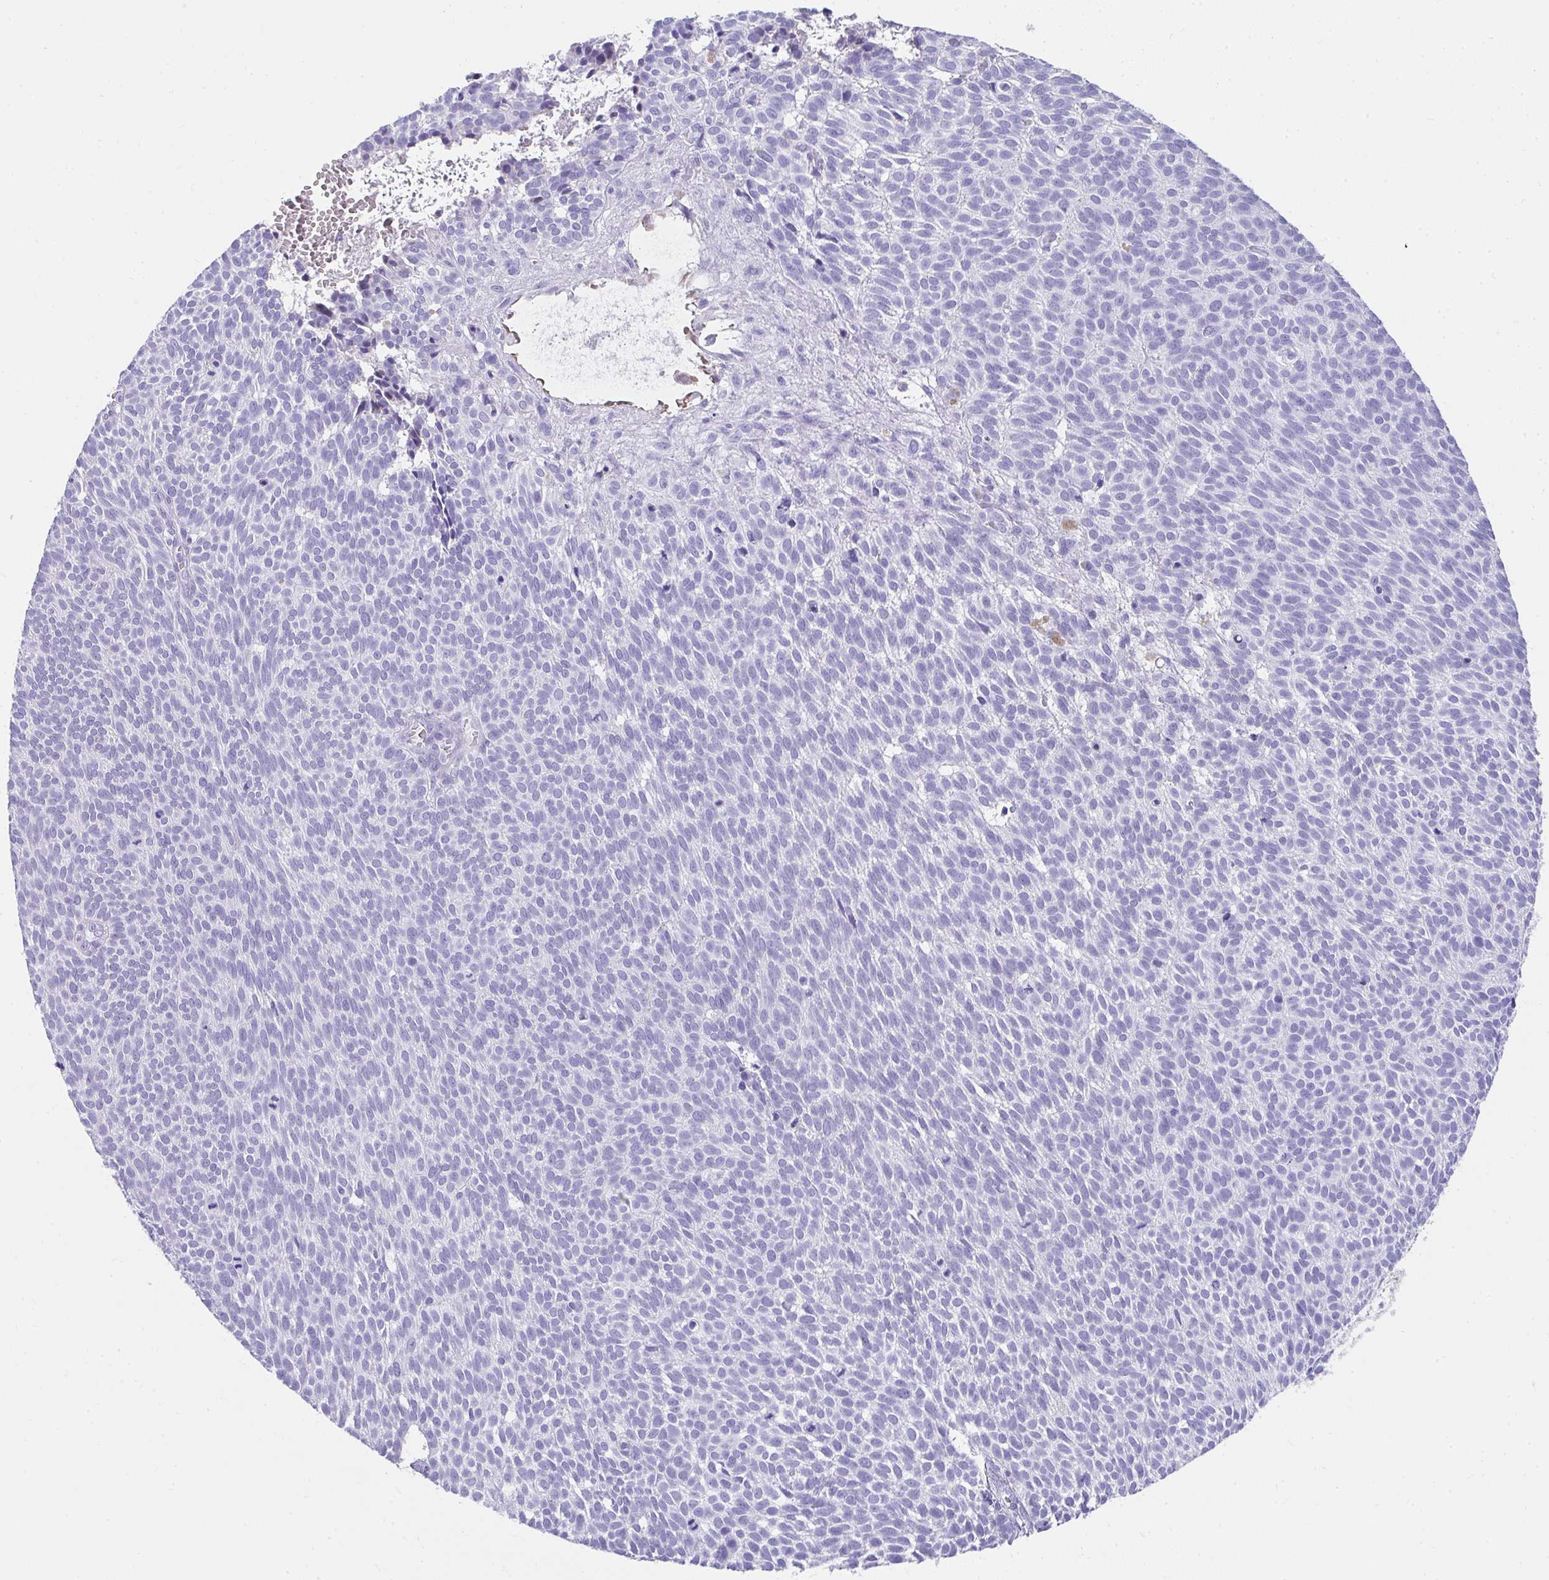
{"staining": {"intensity": "negative", "quantity": "none", "location": "none"}, "tissue": "skin cancer", "cell_type": "Tumor cells", "image_type": "cancer", "snomed": [{"axis": "morphology", "description": "Basal cell carcinoma"}, {"axis": "topography", "description": "Skin"}], "caption": "DAB (3,3'-diaminobenzidine) immunohistochemical staining of skin cancer (basal cell carcinoma) exhibits no significant positivity in tumor cells.", "gene": "TNNT1", "patient": {"sex": "male", "age": 63}}